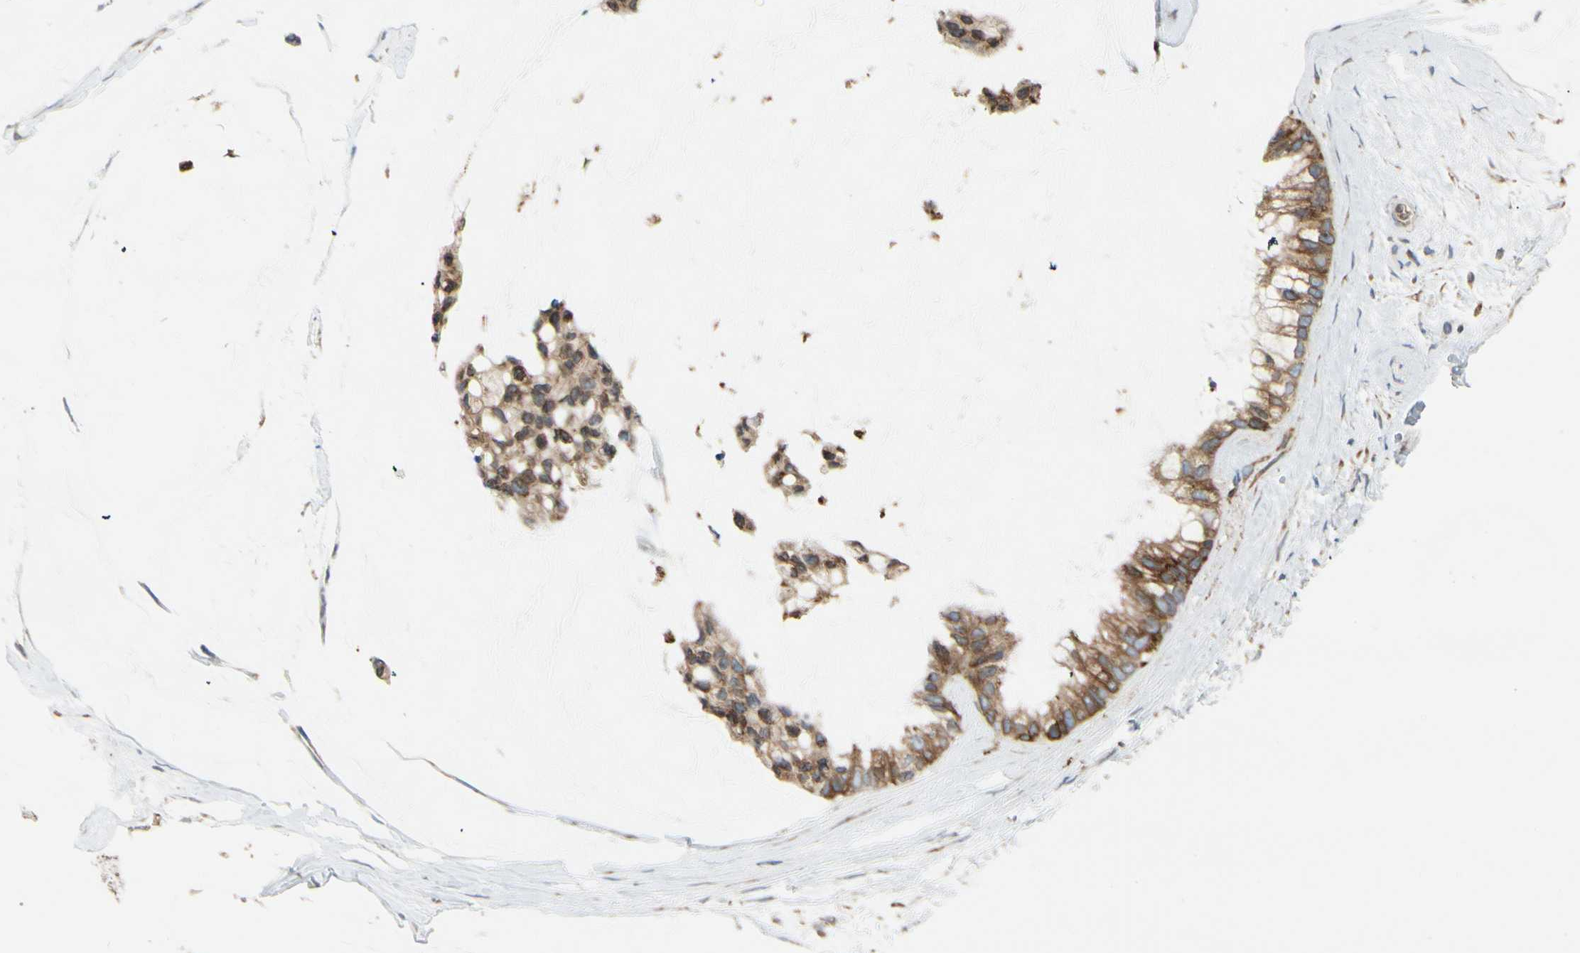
{"staining": {"intensity": "moderate", "quantity": ">75%", "location": "cytoplasmic/membranous"}, "tissue": "ovarian cancer", "cell_type": "Tumor cells", "image_type": "cancer", "snomed": [{"axis": "morphology", "description": "Cystadenocarcinoma, mucinous, NOS"}, {"axis": "topography", "description": "Ovary"}], "caption": "IHC of ovarian cancer shows medium levels of moderate cytoplasmic/membranous expression in about >75% of tumor cells.", "gene": "RPN2", "patient": {"sex": "female", "age": 39}}